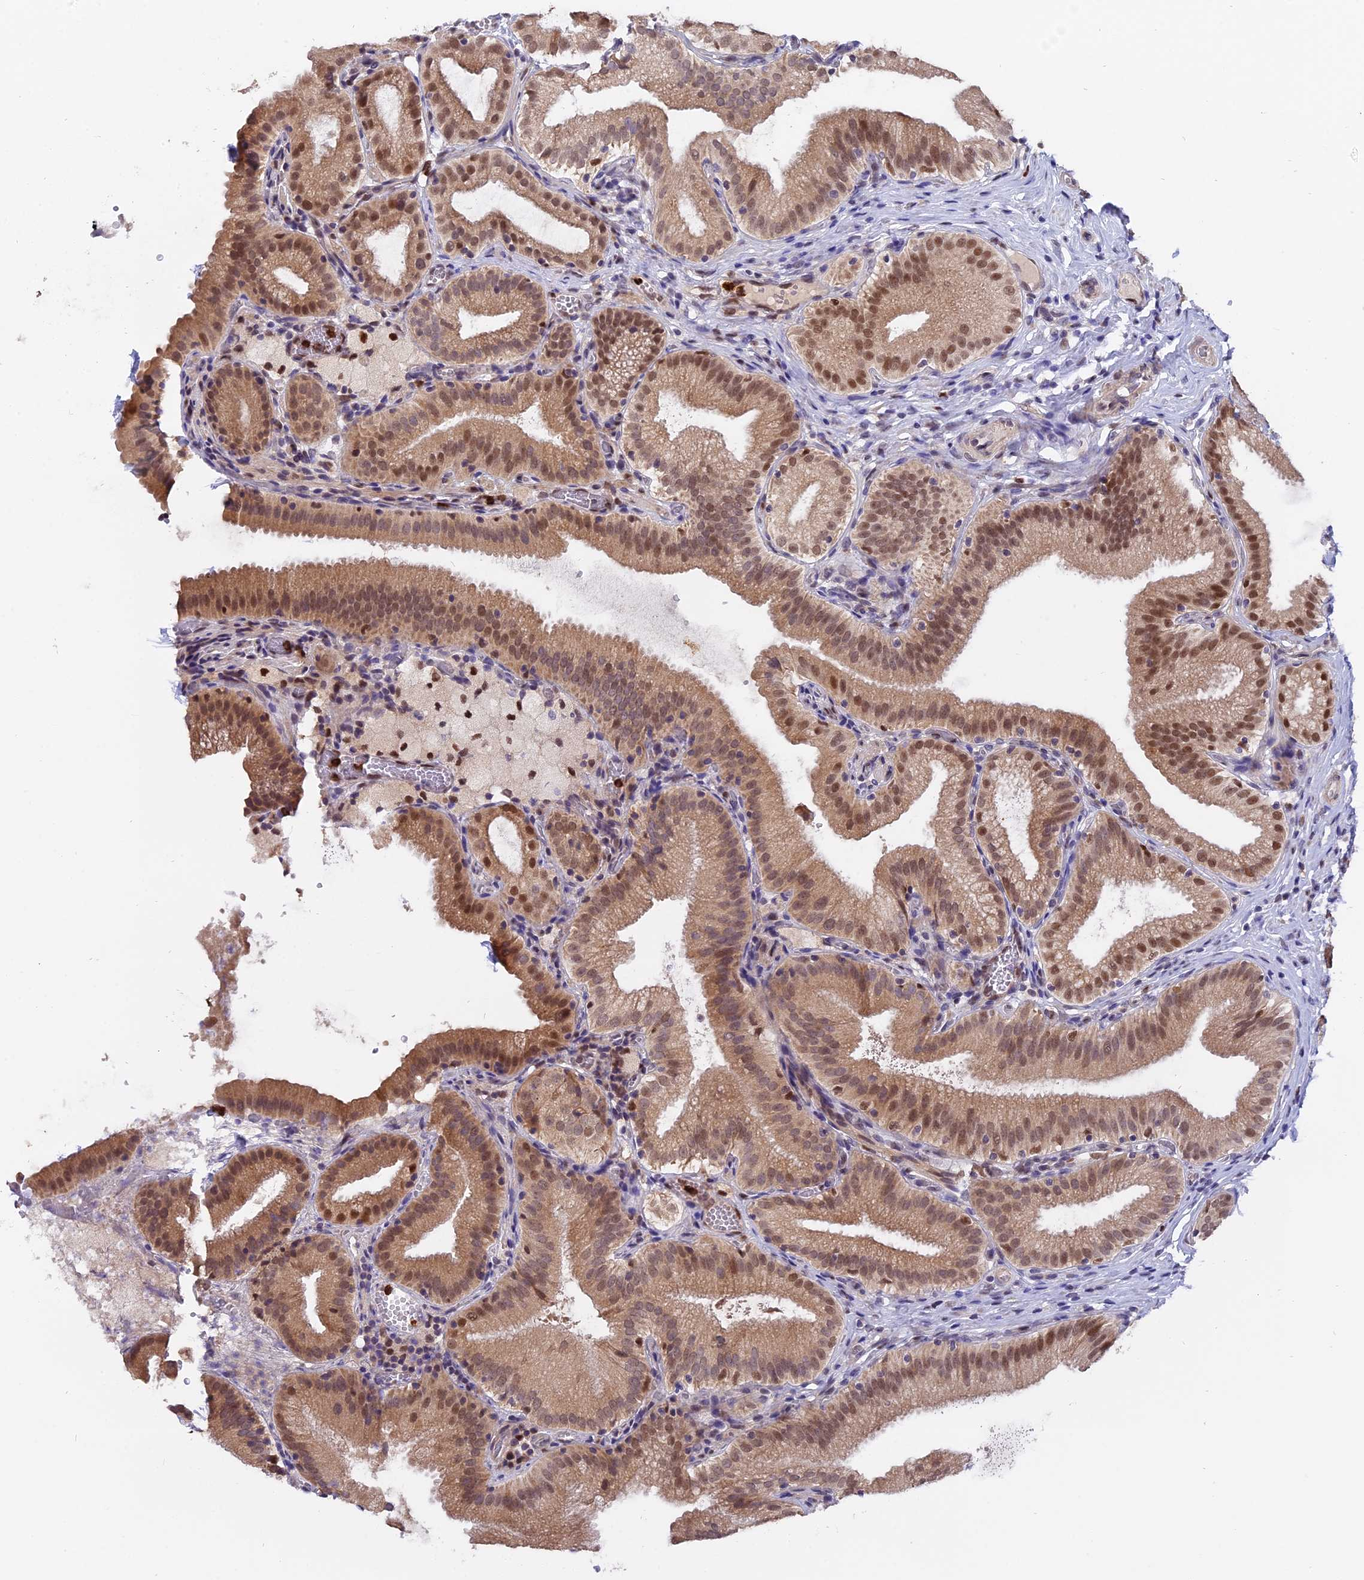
{"staining": {"intensity": "moderate", "quantity": ">75%", "location": "cytoplasmic/membranous,nuclear"}, "tissue": "gallbladder", "cell_type": "Glandular cells", "image_type": "normal", "snomed": [{"axis": "morphology", "description": "Normal tissue, NOS"}, {"axis": "topography", "description": "Gallbladder"}], "caption": "This is a histology image of IHC staining of unremarkable gallbladder, which shows moderate positivity in the cytoplasmic/membranous,nuclear of glandular cells.", "gene": "FAM118B", "patient": {"sex": "male", "age": 54}}